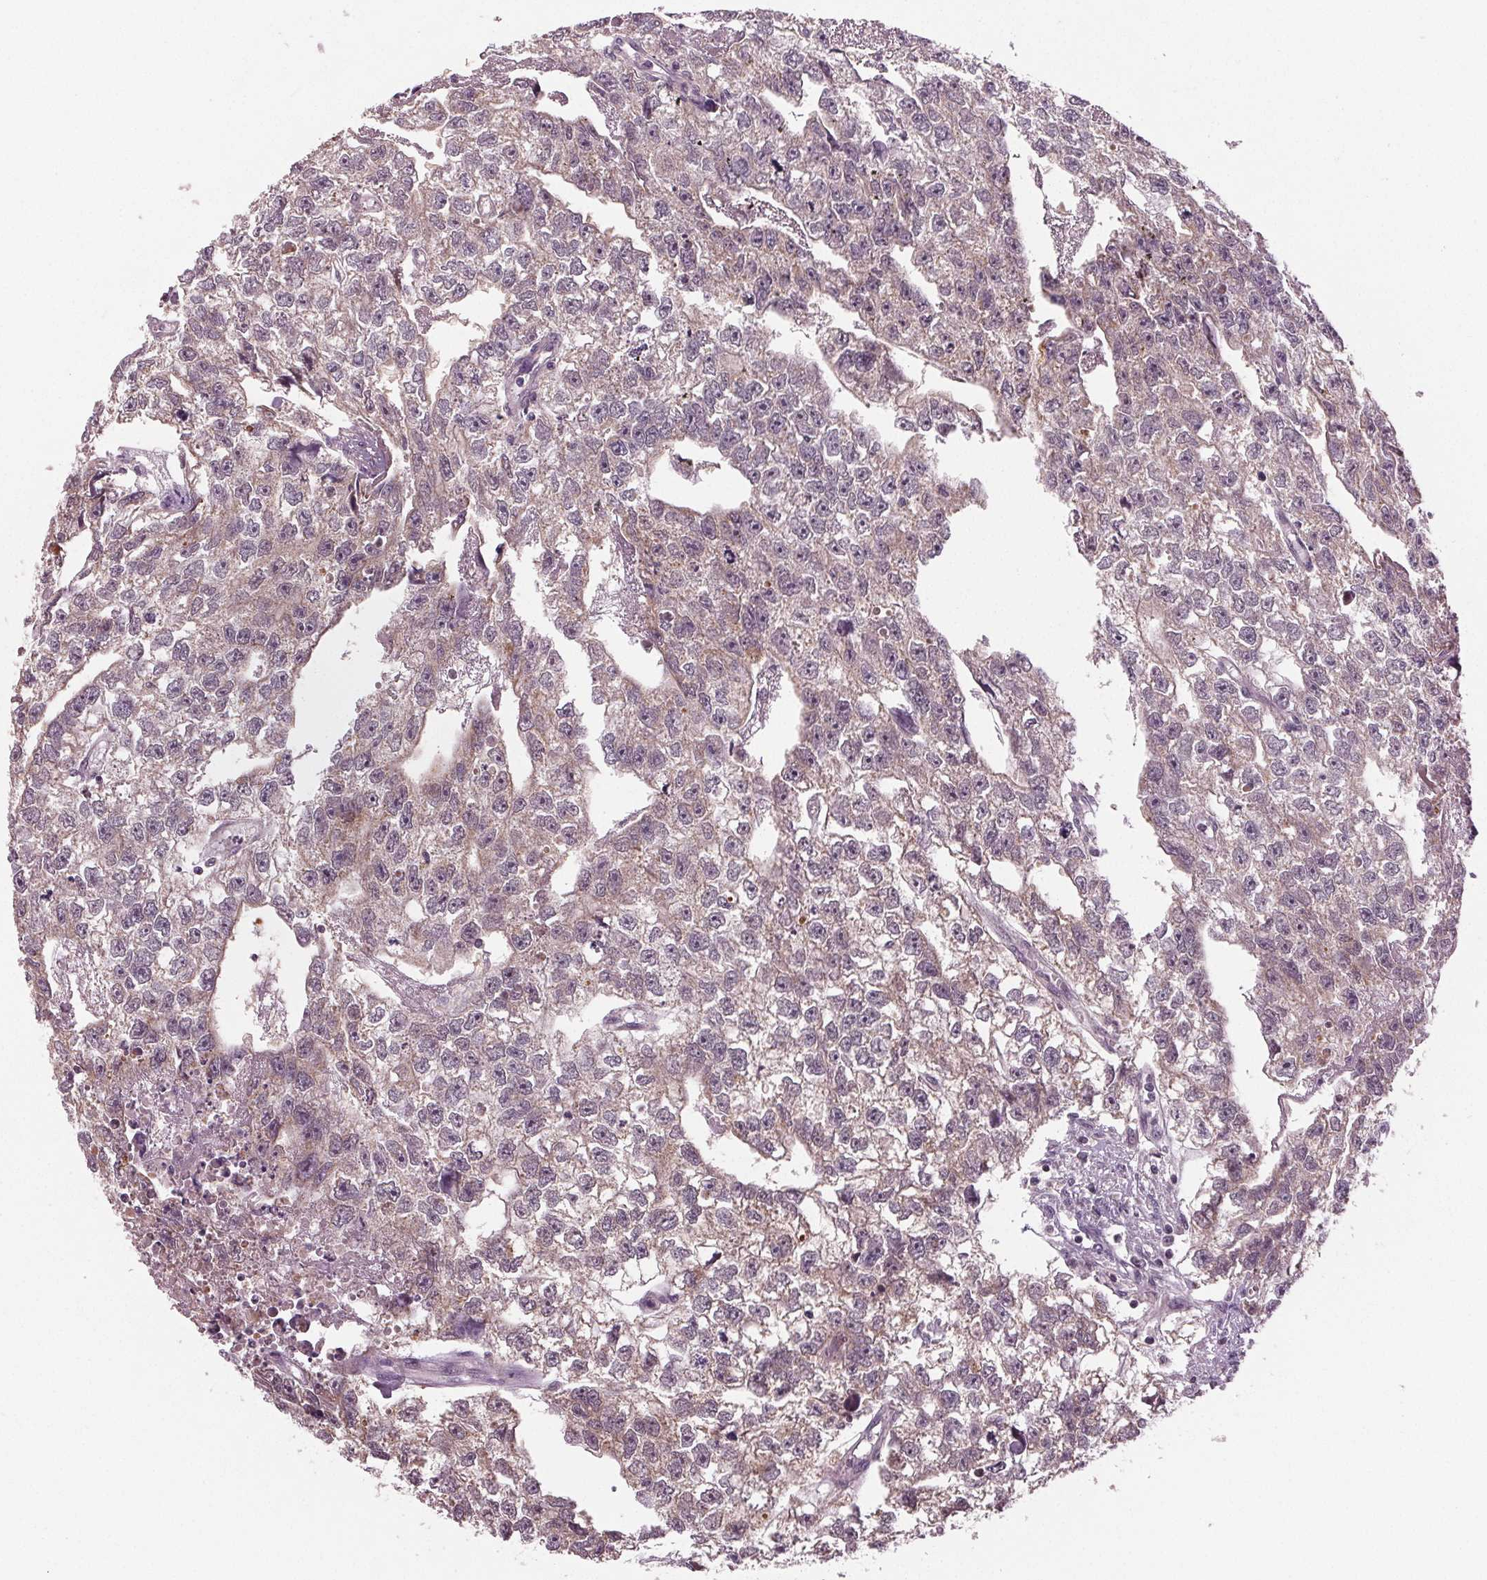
{"staining": {"intensity": "negative", "quantity": "none", "location": "none"}, "tissue": "testis cancer", "cell_type": "Tumor cells", "image_type": "cancer", "snomed": [{"axis": "morphology", "description": "Carcinoma, Embryonal, NOS"}, {"axis": "morphology", "description": "Teratoma, malignant, NOS"}, {"axis": "topography", "description": "Testis"}], "caption": "This is a photomicrograph of IHC staining of testis cancer (embryonal carcinoma), which shows no staining in tumor cells. (Stains: DAB immunohistochemistry with hematoxylin counter stain, Microscopy: brightfield microscopy at high magnification).", "gene": "ZNF605", "patient": {"sex": "male", "age": 44}}